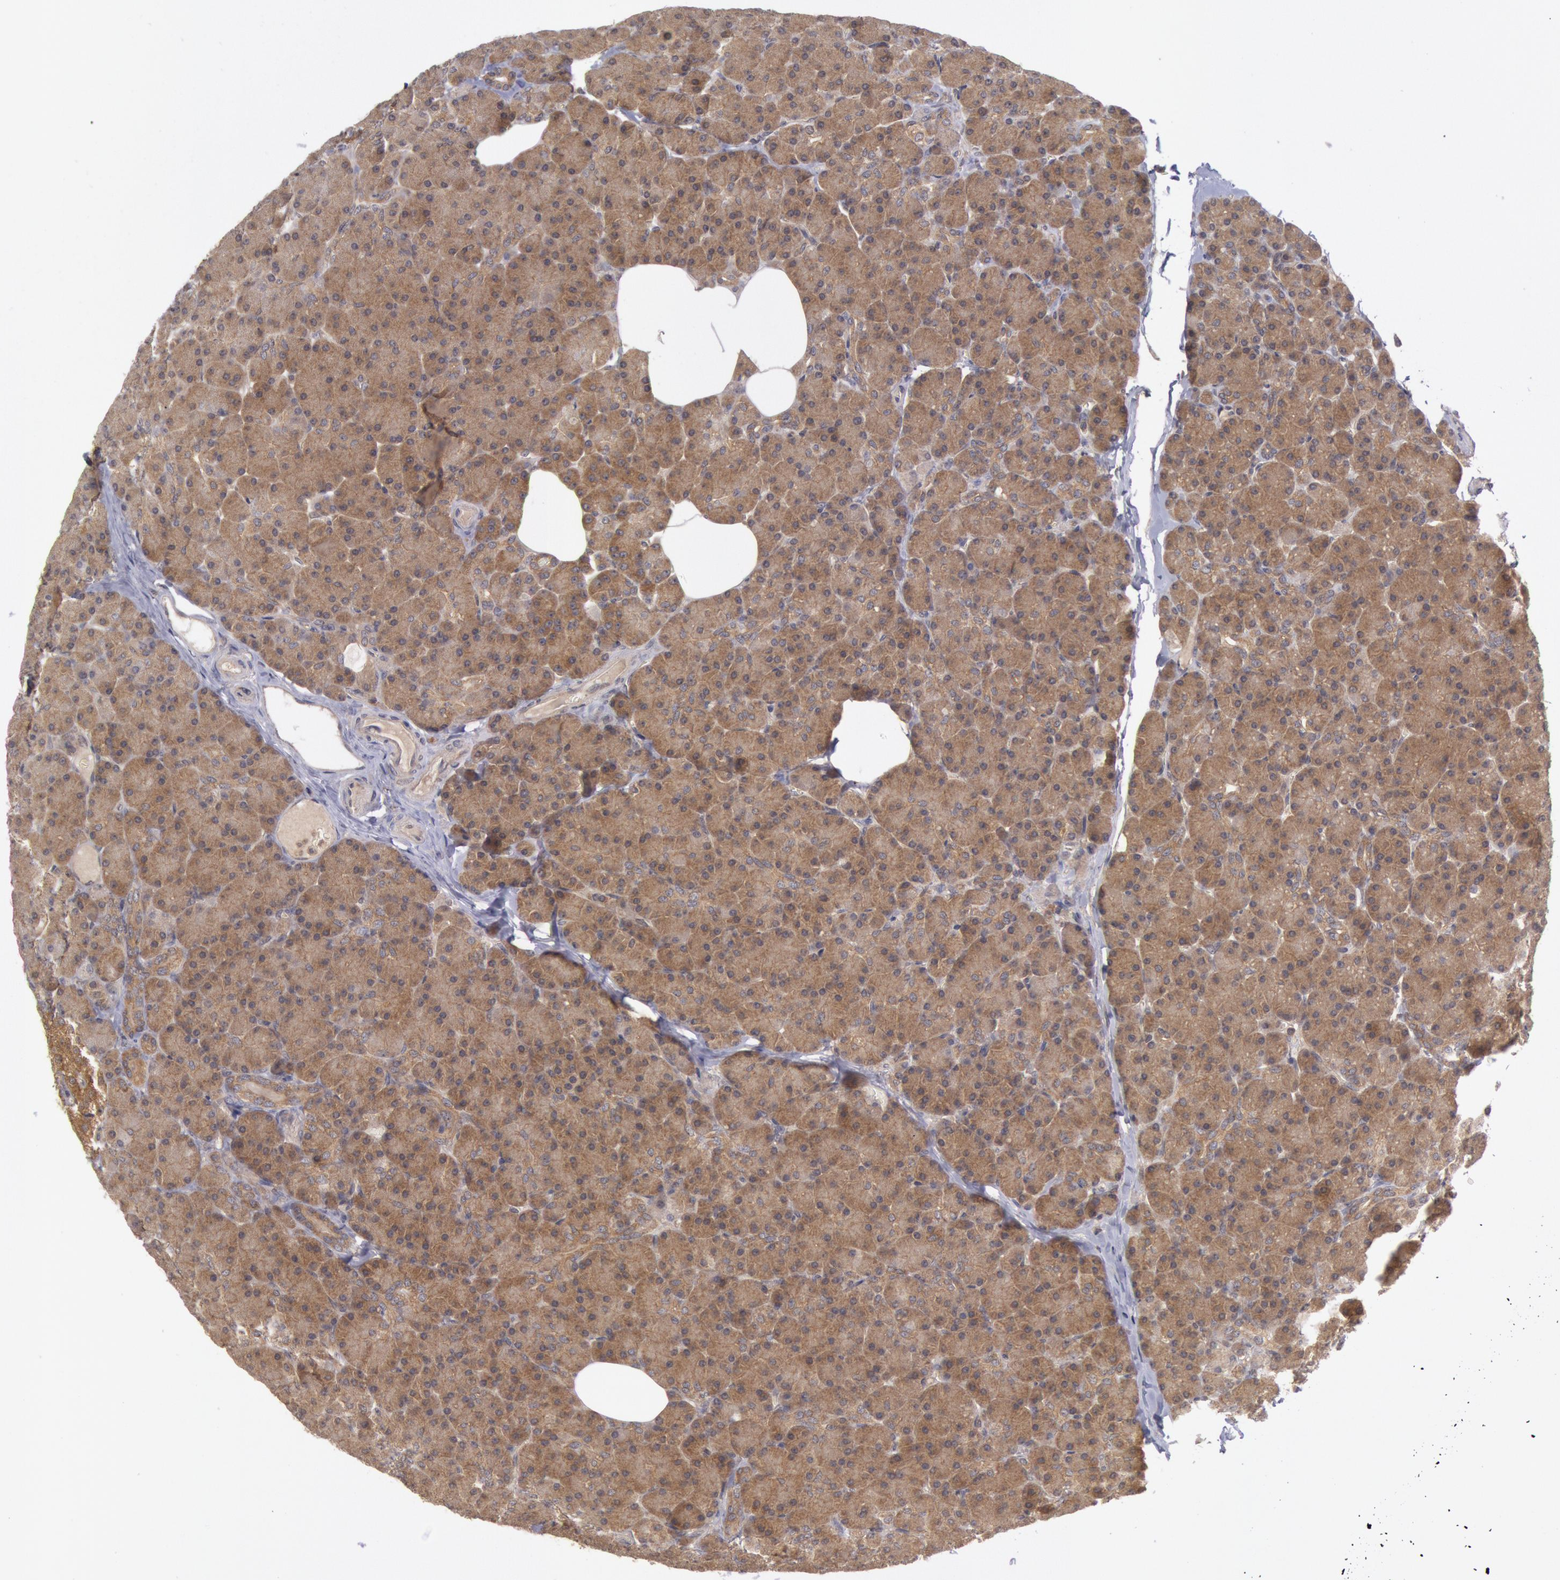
{"staining": {"intensity": "moderate", "quantity": ">75%", "location": "cytoplasmic/membranous"}, "tissue": "pancreas", "cell_type": "Exocrine glandular cells", "image_type": "normal", "snomed": [{"axis": "morphology", "description": "Normal tissue, NOS"}, {"axis": "topography", "description": "Pancreas"}], "caption": "Pancreas stained with immunohistochemistry demonstrates moderate cytoplasmic/membranous staining in about >75% of exocrine glandular cells.", "gene": "BRAF", "patient": {"sex": "female", "age": 43}}